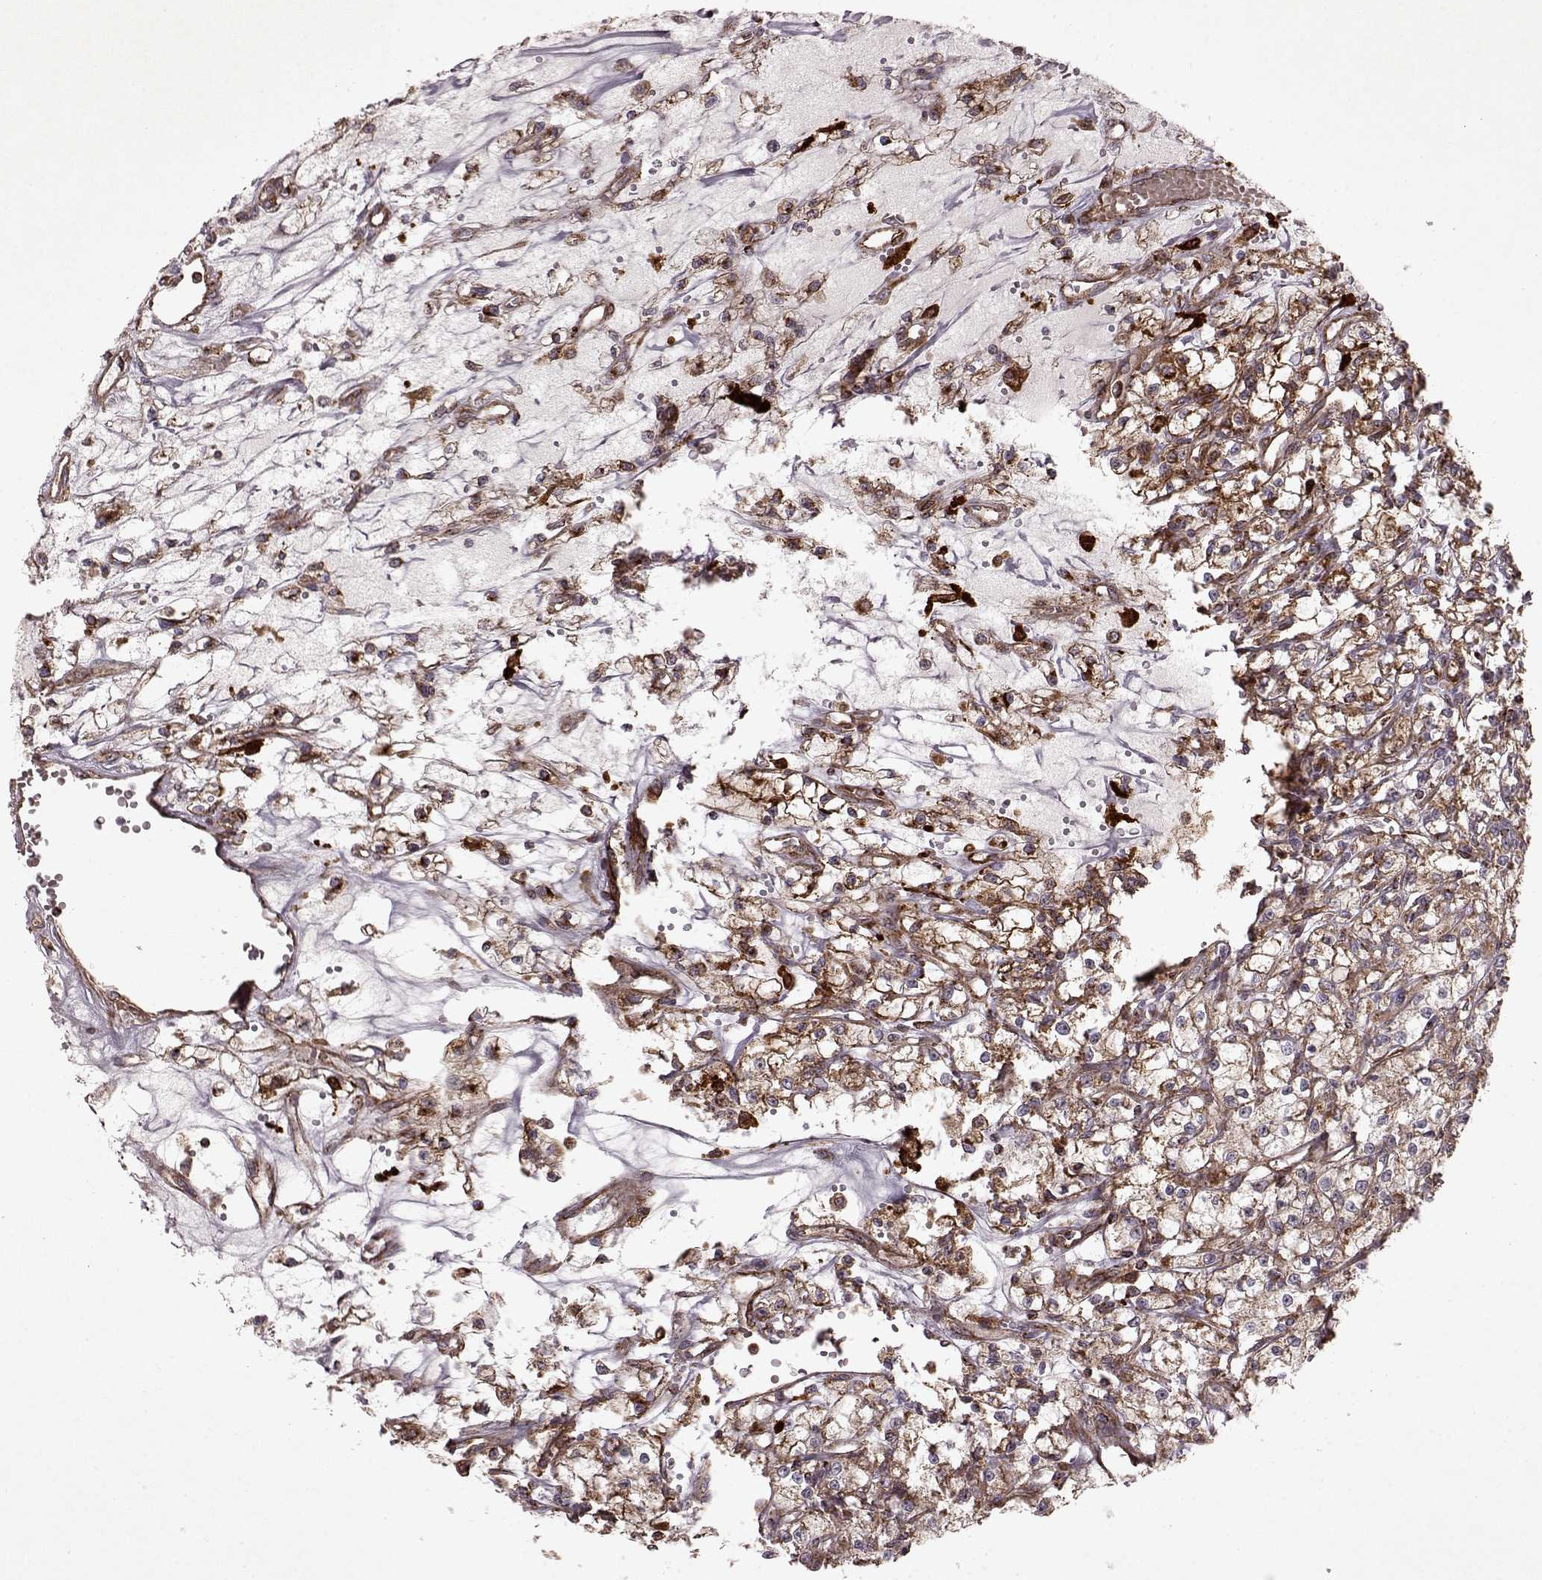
{"staining": {"intensity": "weak", "quantity": ">75%", "location": "cytoplasmic/membranous"}, "tissue": "renal cancer", "cell_type": "Tumor cells", "image_type": "cancer", "snomed": [{"axis": "morphology", "description": "Adenocarcinoma, NOS"}, {"axis": "topography", "description": "Kidney"}], "caption": "Approximately >75% of tumor cells in human renal adenocarcinoma show weak cytoplasmic/membranous protein positivity as visualized by brown immunohistochemical staining.", "gene": "FXN", "patient": {"sex": "female", "age": 59}}